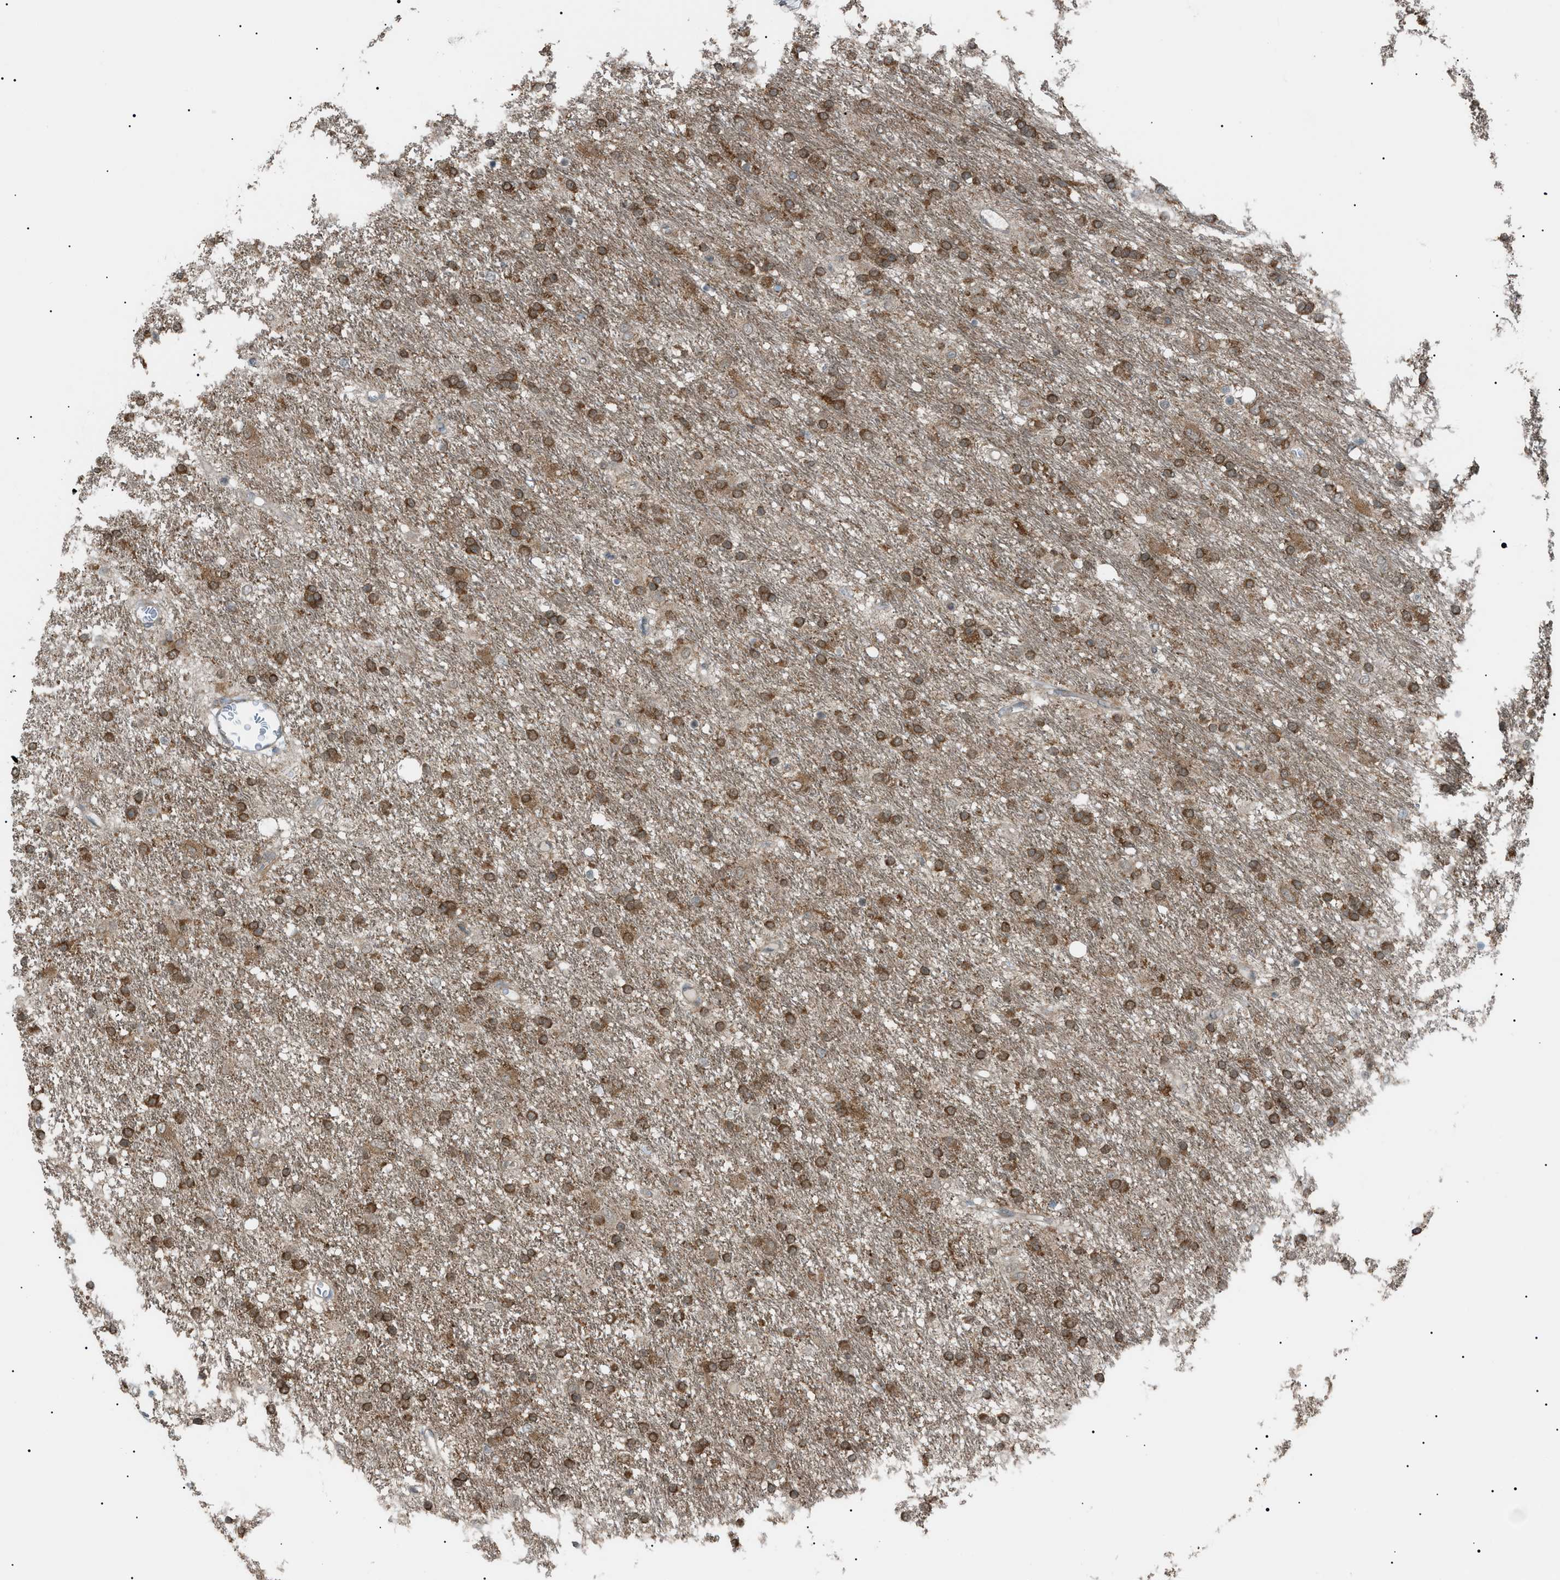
{"staining": {"intensity": "moderate", "quantity": ">75%", "location": "cytoplasmic/membranous"}, "tissue": "glioma", "cell_type": "Tumor cells", "image_type": "cancer", "snomed": [{"axis": "morphology", "description": "Glioma, malignant, Low grade"}, {"axis": "topography", "description": "Brain"}], "caption": "Immunohistochemistry of human malignant glioma (low-grade) exhibits medium levels of moderate cytoplasmic/membranous positivity in approximately >75% of tumor cells.", "gene": "LPIN2", "patient": {"sex": "male", "age": 77}}